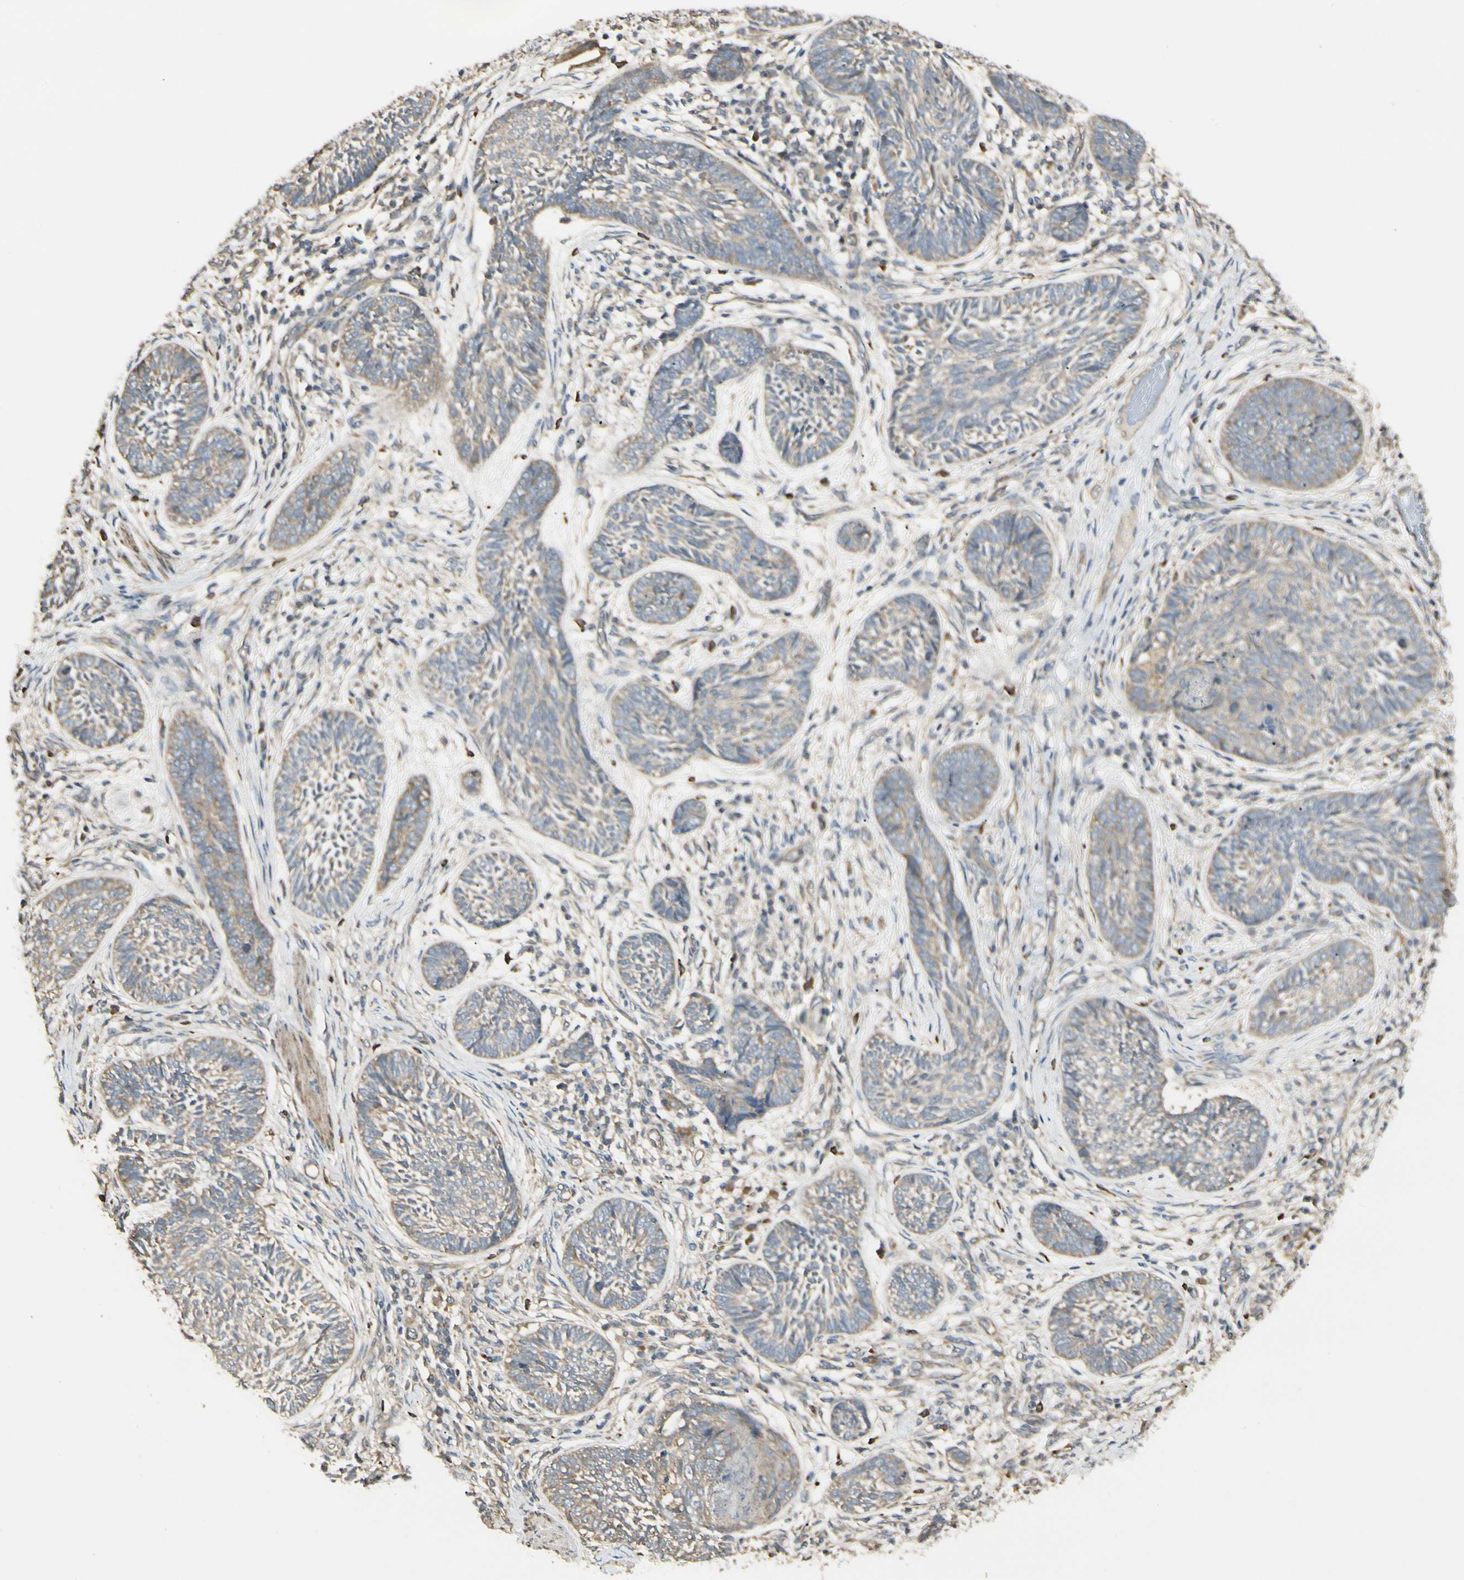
{"staining": {"intensity": "weak", "quantity": ">75%", "location": "cytoplasmic/membranous"}, "tissue": "skin cancer", "cell_type": "Tumor cells", "image_type": "cancer", "snomed": [{"axis": "morphology", "description": "Papilloma, NOS"}, {"axis": "morphology", "description": "Basal cell carcinoma"}, {"axis": "topography", "description": "Skin"}], "caption": "This histopathology image exhibits immunohistochemistry staining of human skin cancer (papilloma), with low weak cytoplasmic/membranous positivity in approximately >75% of tumor cells.", "gene": "IRAG1", "patient": {"sex": "male", "age": 87}}